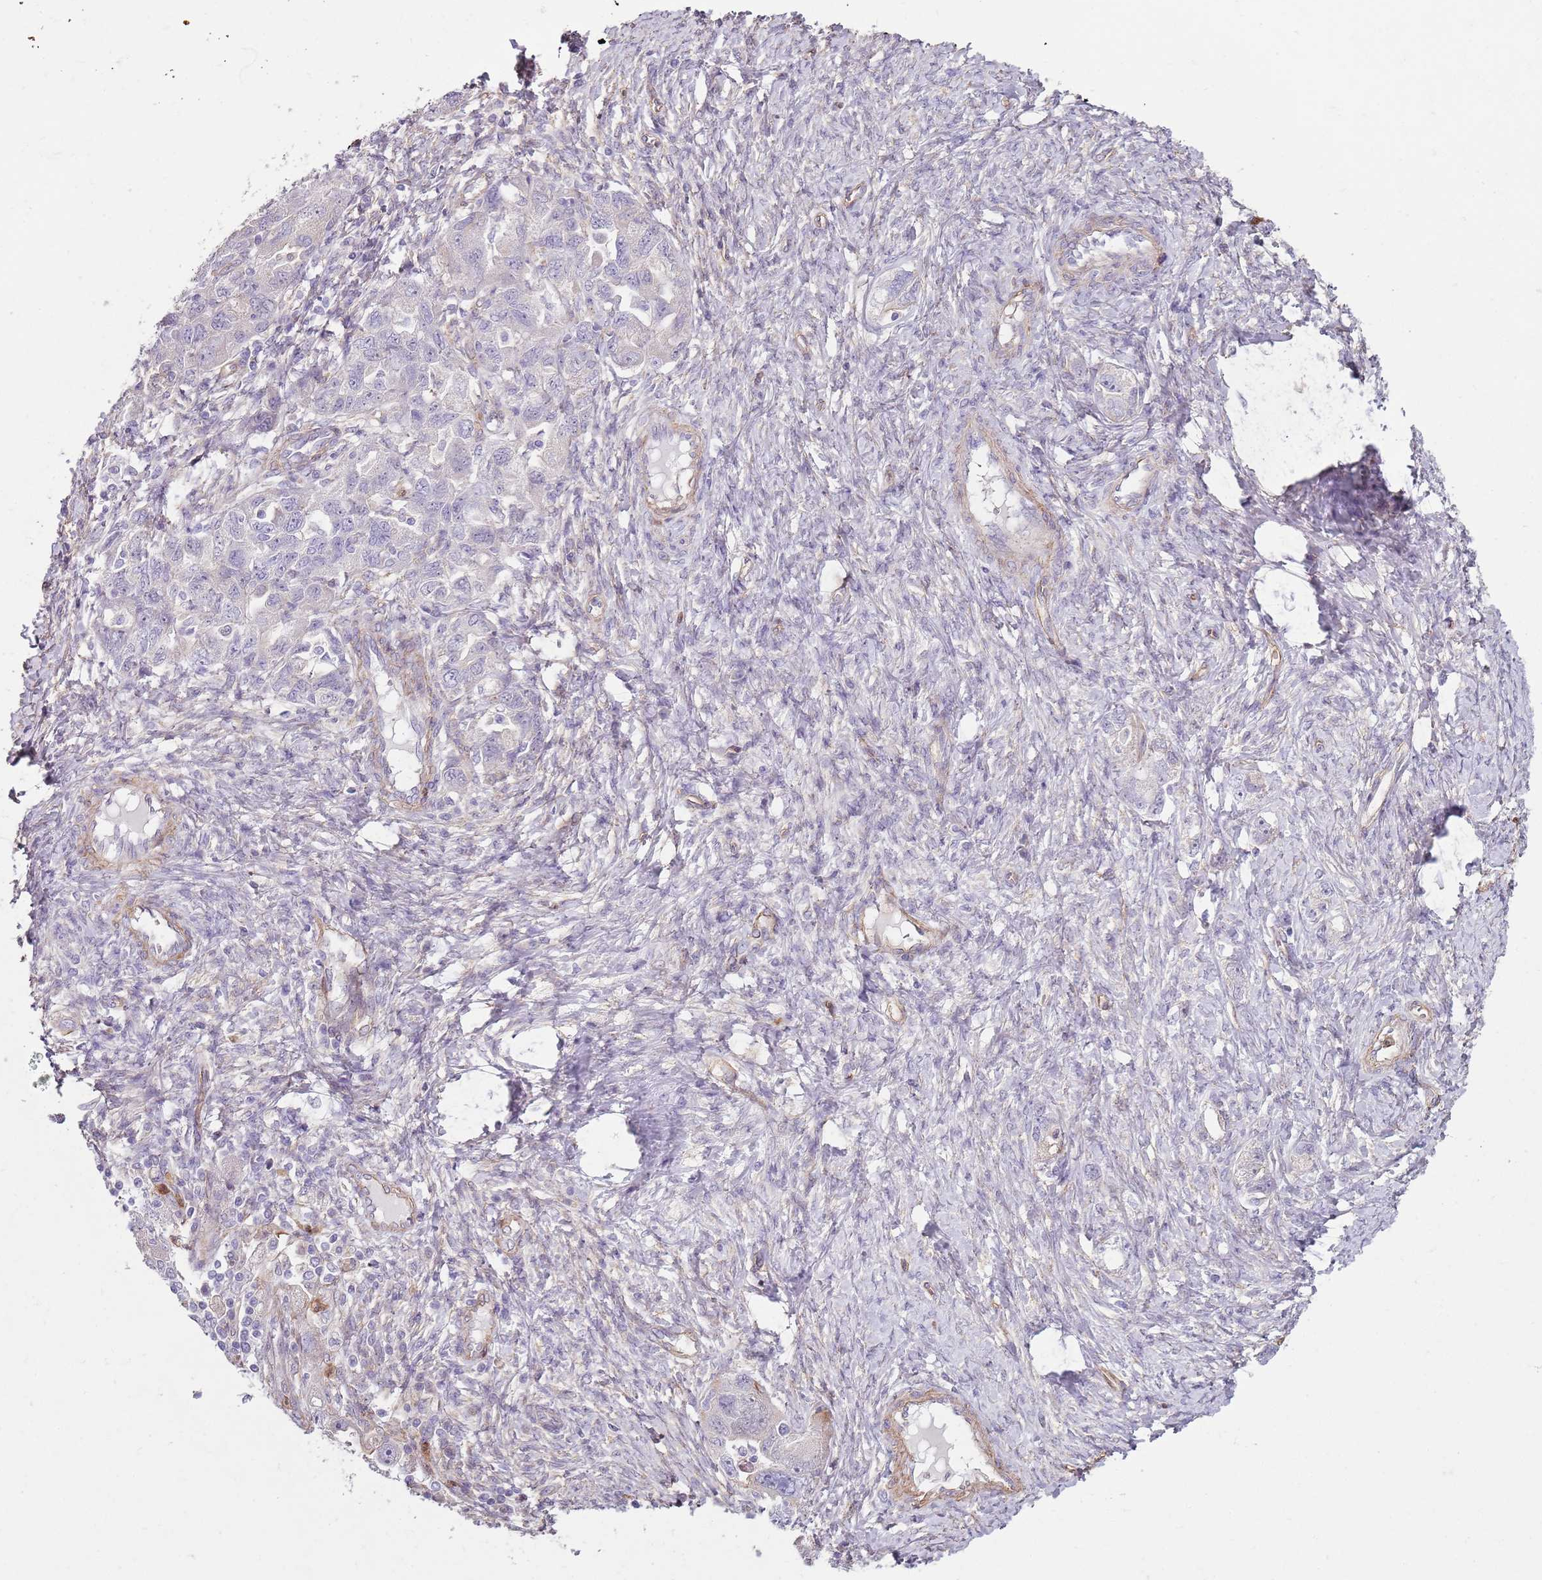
{"staining": {"intensity": "negative", "quantity": "none", "location": "none"}, "tissue": "ovarian cancer", "cell_type": "Tumor cells", "image_type": "cancer", "snomed": [{"axis": "morphology", "description": "Carcinoma, NOS"}, {"axis": "morphology", "description": "Cystadenocarcinoma, serous, NOS"}, {"axis": "topography", "description": "Ovary"}], "caption": "Tumor cells are negative for brown protein staining in ovarian carcinoma. (DAB (3,3'-diaminobenzidine) IHC, high magnification).", "gene": "PHLPP2", "patient": {"sex": "female", "age": 69}}